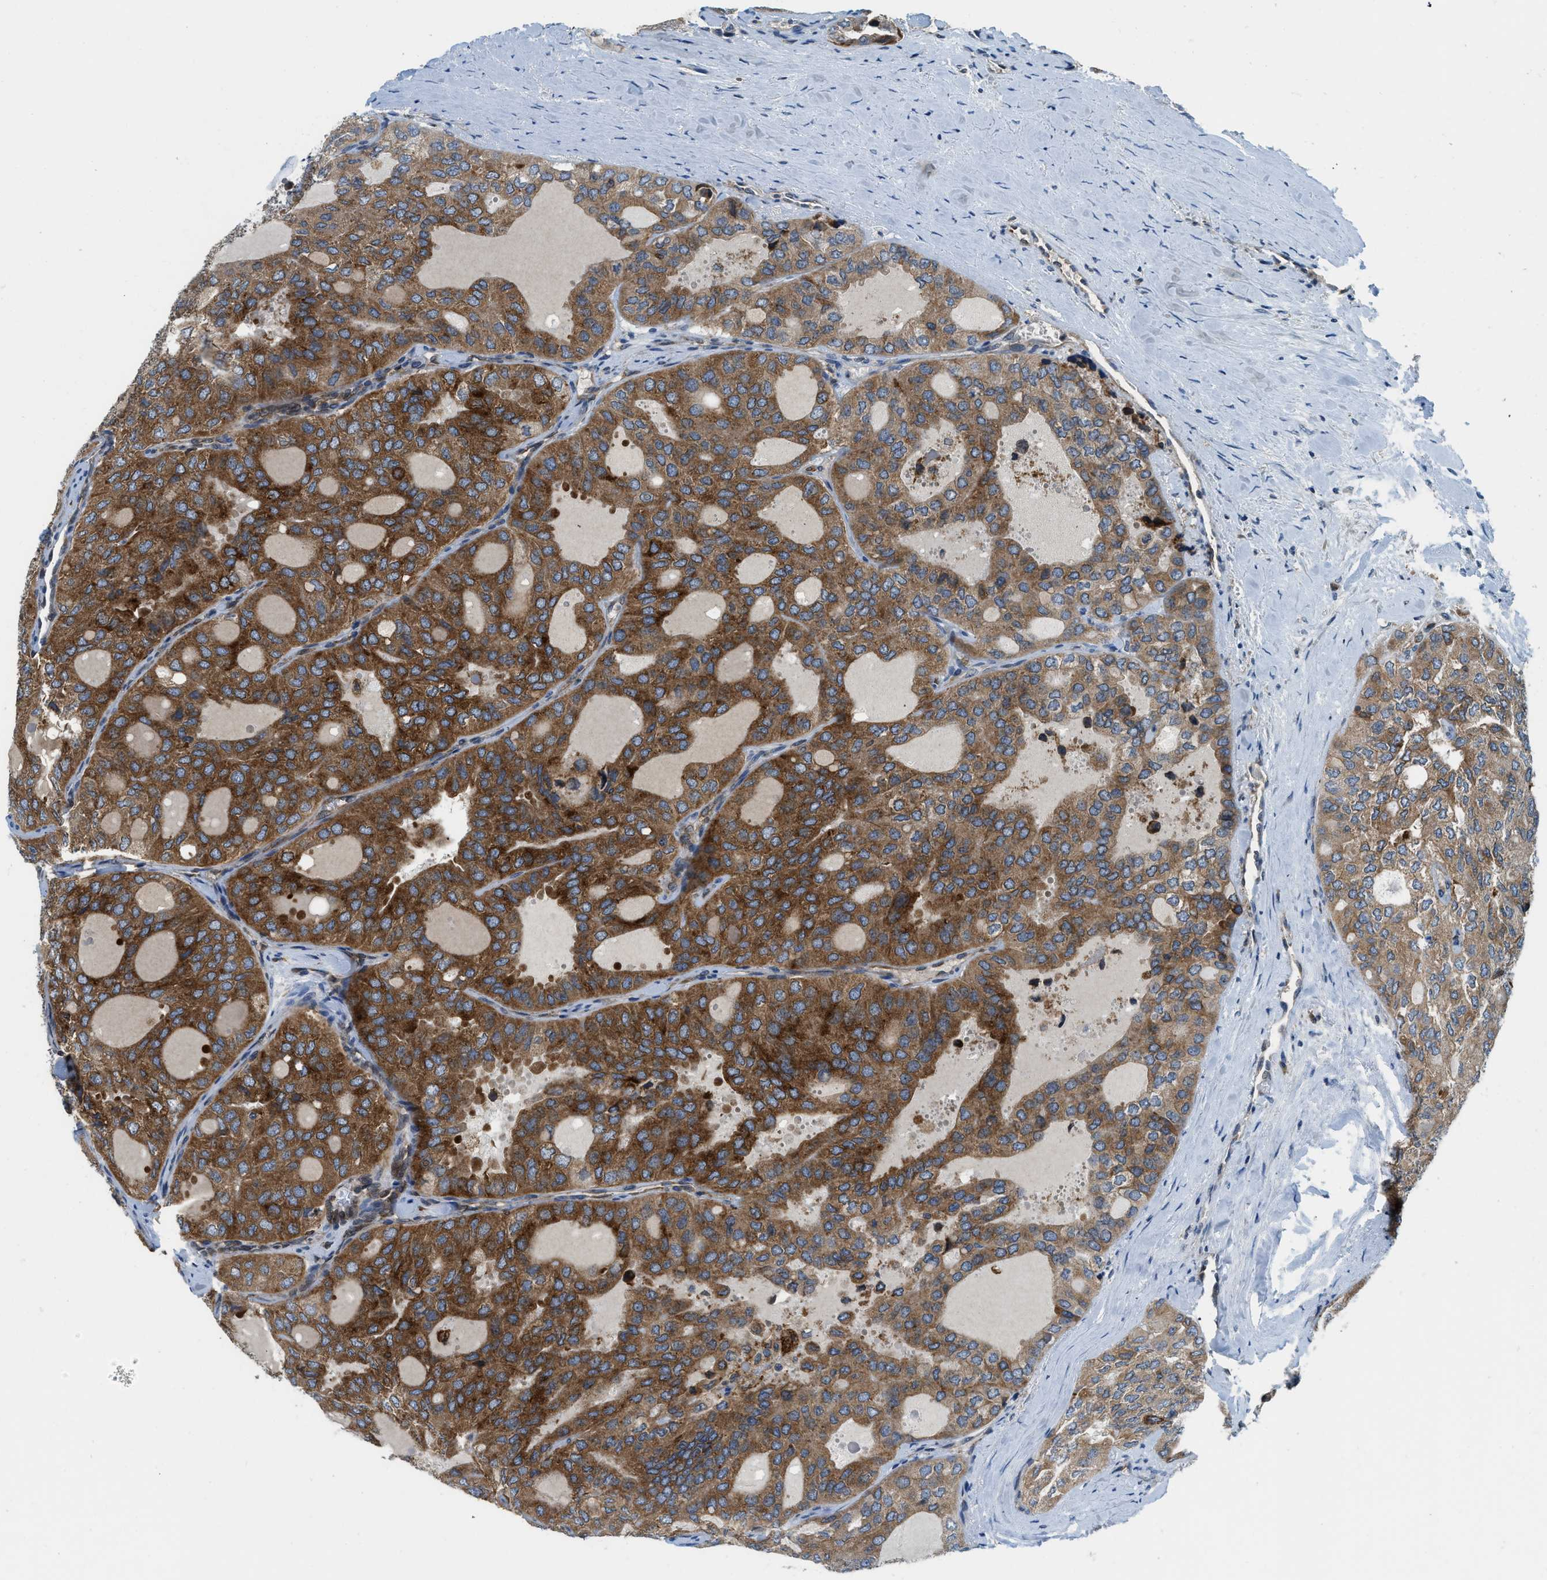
{"staining": {"intensity": "moderate", "quantity": ">75%", "location": "cytoplasmic/membranous"}, "tissue": "thyroid cancer", "cell_type": "Tumor cells", "image_type": "cancer", "snomed": [{"axis": "morphology", "description": "Follicular adenoma carcinoma, NOS"}, {"axis": "topography", "description": "Thyroid gland"}], "caption": "Immunohistochemical staining of human thyroid cancer demonstrates moderate cytoplasmic/membranous protein staining in approximately >75% of tumor cells.", "gene": "BCAP31", "patient": {"sex": "male", "age": 75}}